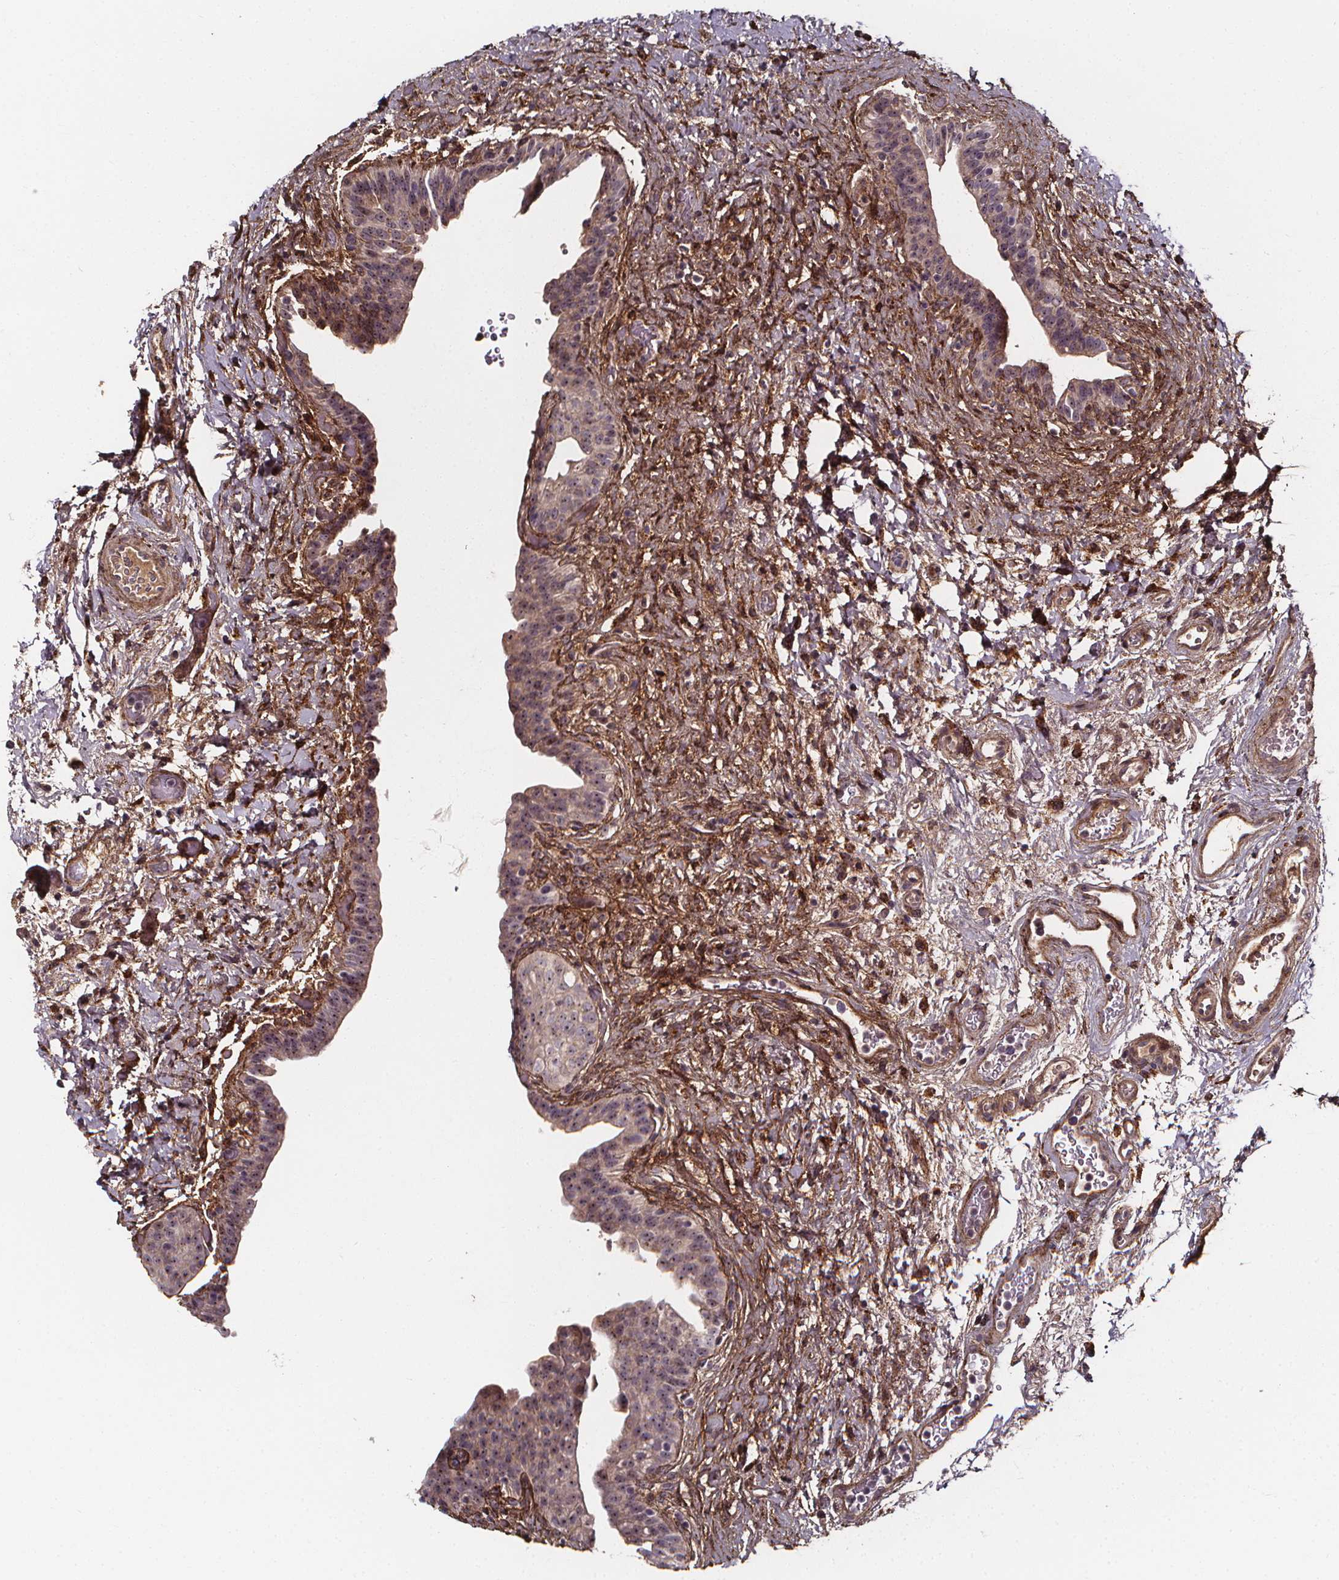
{"staining": {"intensity": "negative", "quantity": "none", "location": "none"}, "tissue": "urinary bladder", "cell_type": "Urothelial cells", "image_type": "normal", "snomed": [{"axis": "morphology", "description": "Normal tissue, NOS"}, {"axis": "topography", "description": "Urinary bladder"}], "caption": "The micrograph shows no significant staining in urothelial cells of urinary bladder. (Immunohistochemistry (ihc), brightfield microscopy, high magnification).", "gene": "AEBP1", "patient": {"sex": "male", "age": 69}}